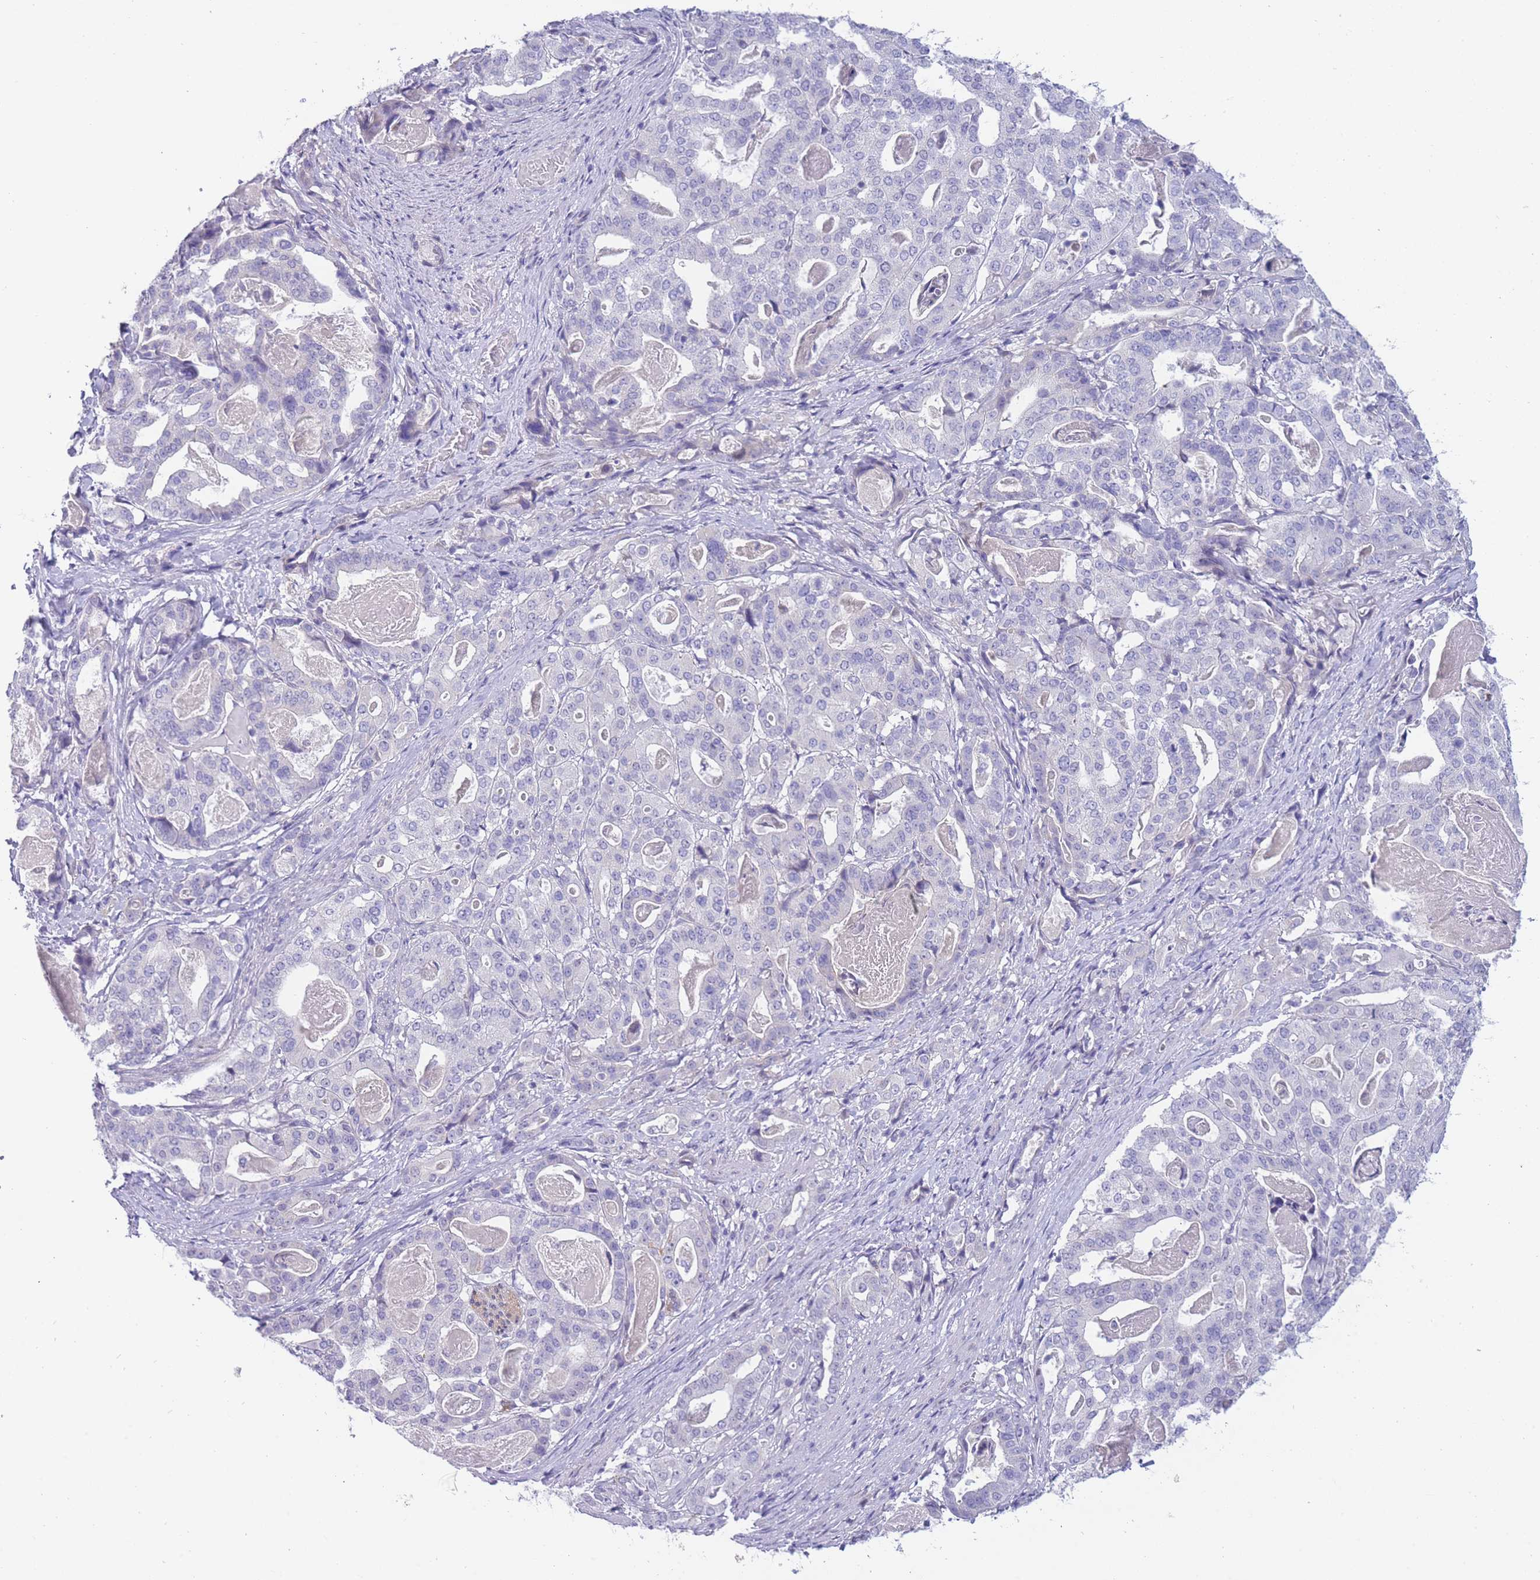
{"staining": {"intensity": "negative", "quantity": "none", "location": "none"}, "tissue": "stomach cancer", "cell_type": "Tumor cells", "image_type": "cancer", "snomed": [{"axis": "morphology", "description": "Adenocarcinoma, NOS"}, {"axis": "topography", "description": "Stomach"}], "caption": "Micrograph shows no protein positivity in tumor cells of stomach cancer tissue.", "gene": "PRR23B", "patient": {"sex": "male", "age": 48}}